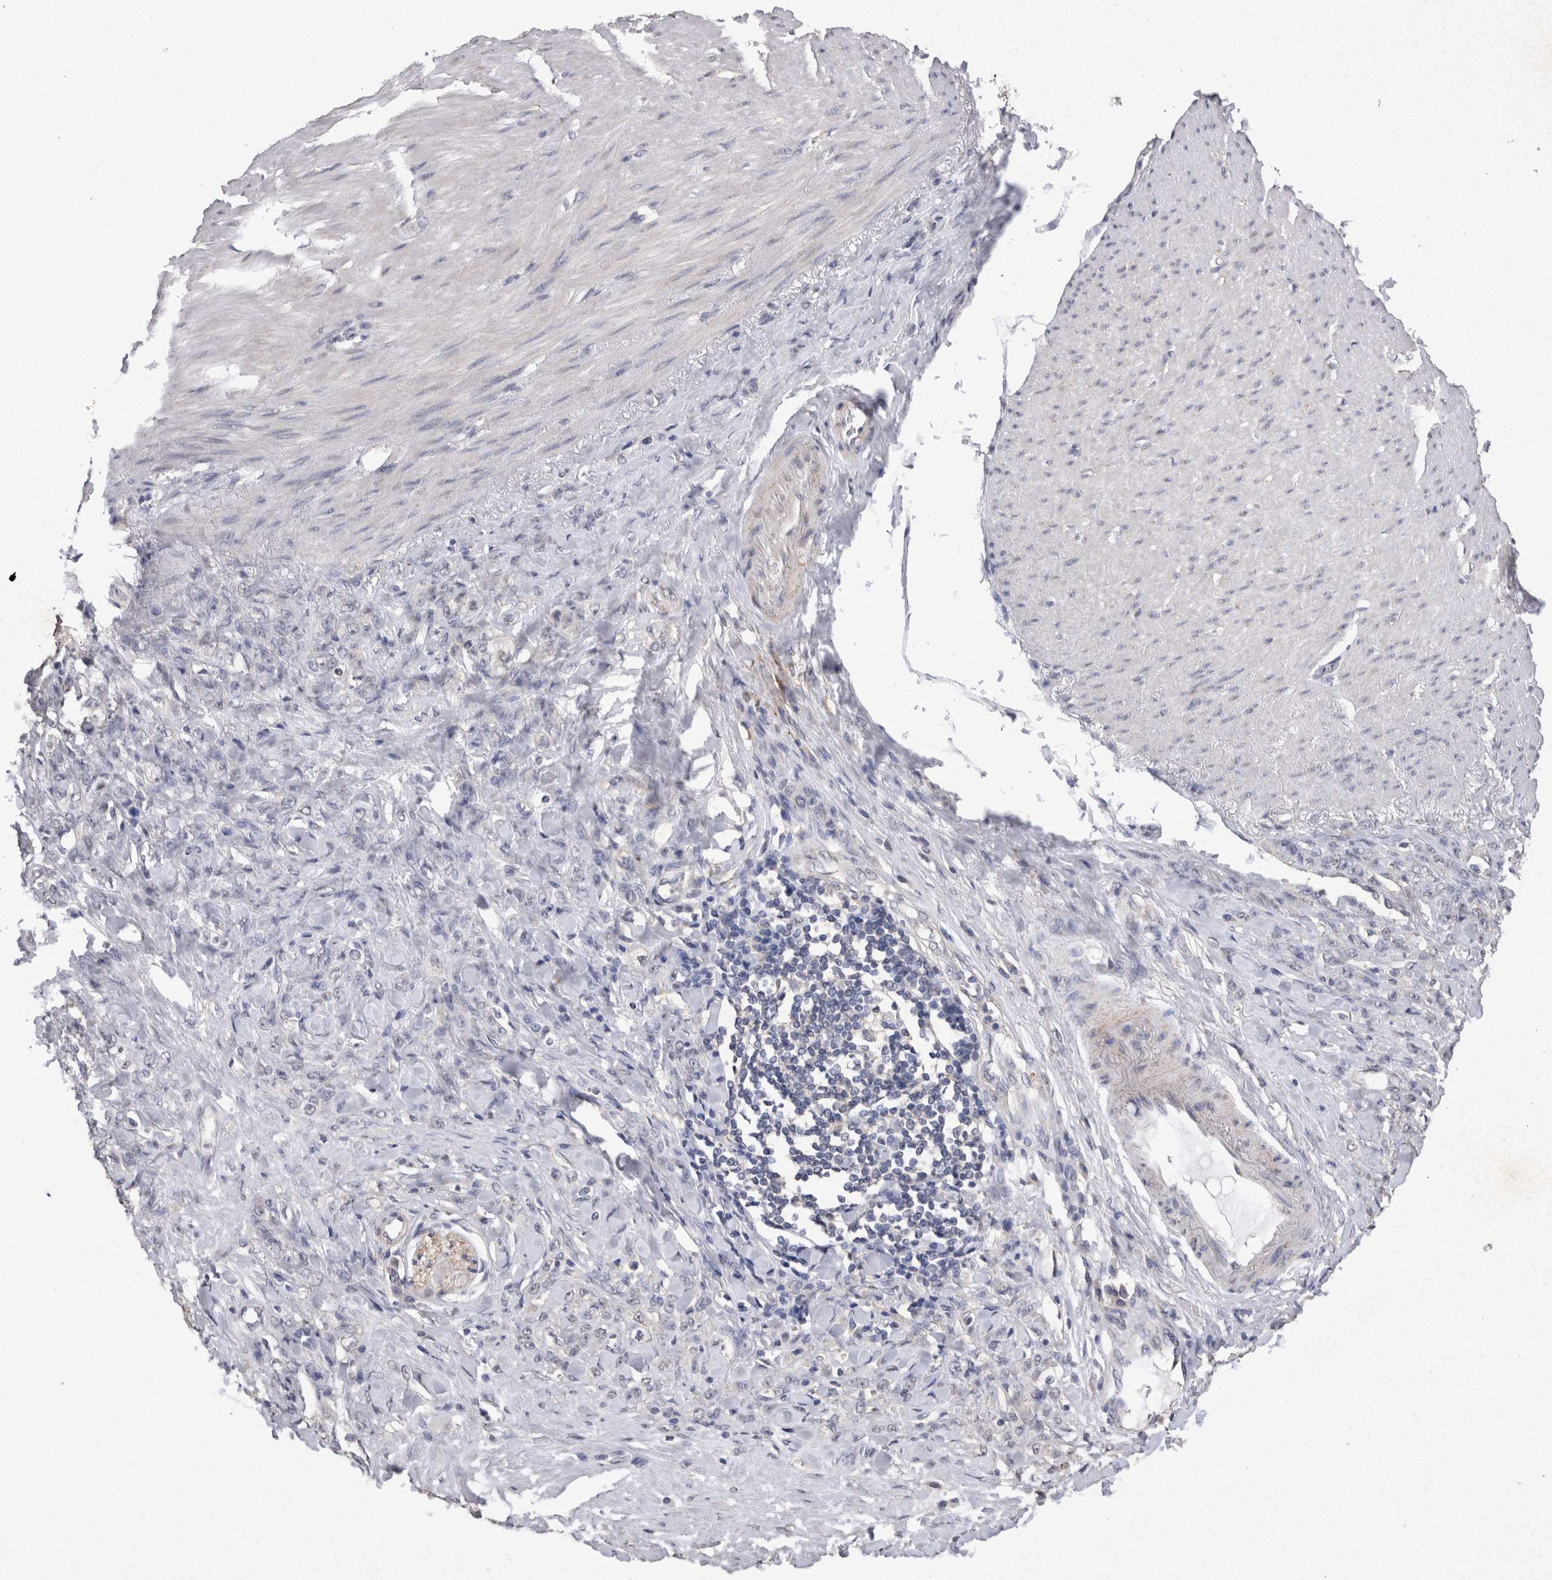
{"staining": {"intensity": "negative", "quantity": "none", "location": "none"}, "tissue": "stomach cancer", "cell_type": "Tumor cells", "image_type": "cancer", "snomed": [{"axis": "morphology", "description": "Adenocarcinoma, NOS"}, {"axis": "topography", "description": "Stomach"}], "caption": "This is an immunohistochemistry photomicrograph of human stomach cancer. There is no expression in tumor cells.", "gene": "CDH6", "patient": {"sex": "male", "age": 82}}